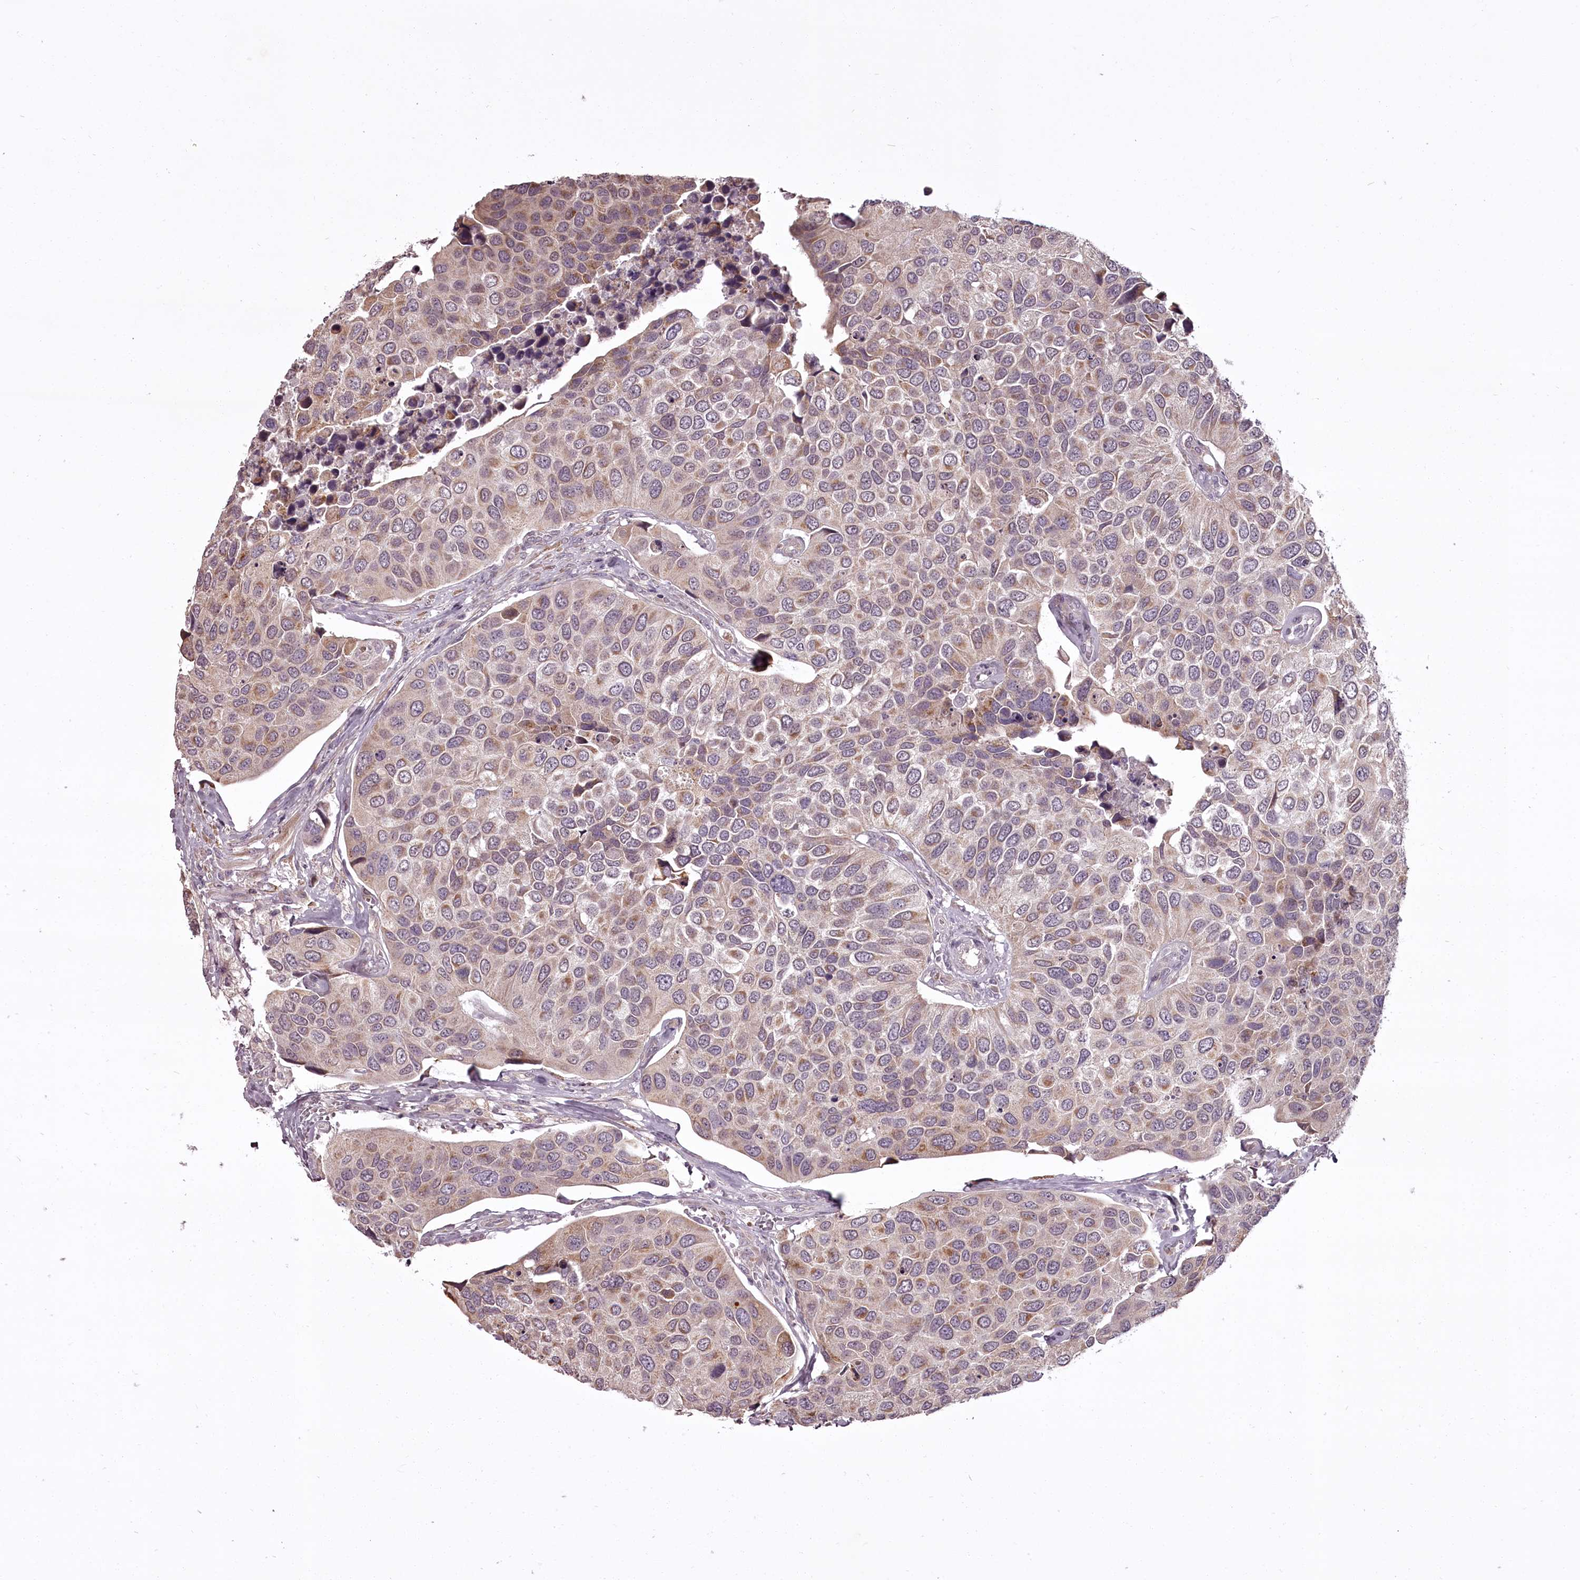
{"staining": {"intensity": "moderate", "quantity": "<25%", "location": "cytoplasmic/membranous"}, "tissue": "urothelial cancer", "cell_type": "Tumor cells", "image_type": "cancer", "snomed": [{"axis": "morphology", "description": "Urothelial carcinoma, High grade"}, {"axis": "topography", "description": "Urinary bladder"}], "caption": "Protein expression analysis of human high-grade urothelial carcinoma reveals moderate cytoplasmic/membranous staining in approximately <25% of tumor cells. (IHC, brightfield microscopy, high magnification).", "gene": "CCDC92", "patient": {"sex": "male", "age": 74}}